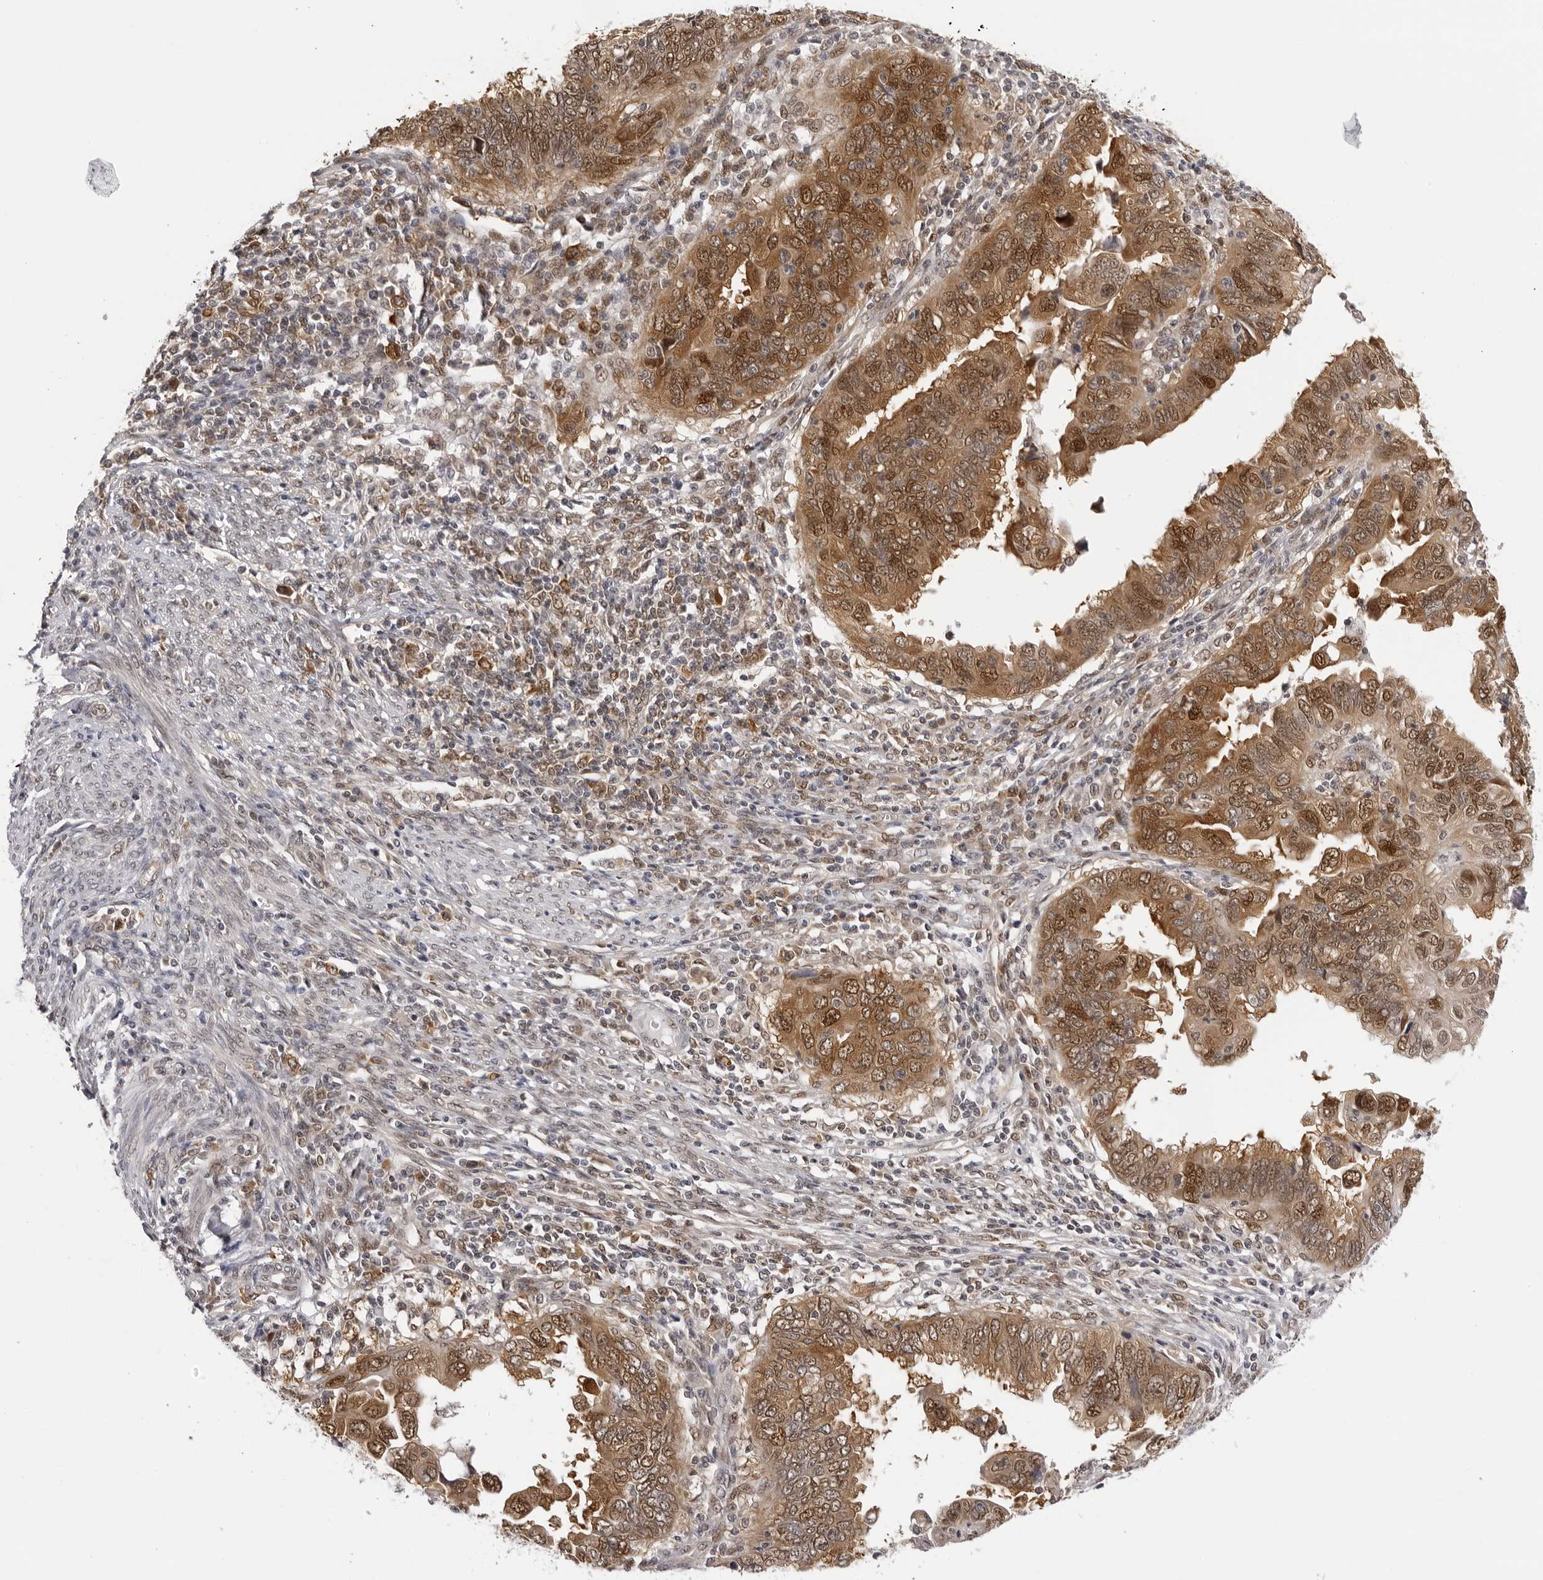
{"staining": {"intensity": "moderate", "quantity": ">75%", "location": "cytoplasmic/membranous,nuclear"}, "tissue": "endometrial cancer", "cell_type": "Tumor cells", "image_type": "cancer", "snomed": [{"axis": "morphology", "description": "Adenocarcinoma, NOS"}, {"axis": "topography", "description": "Uterus"}], "caption": "This is a photomicrograph of immunohistochemistry (IHC) staining of endometrial cancer, which shows moderate positivity in the cytoplasmic/membranous and nuclear of tumor cells.", "gene": "WDR77", "patient": {"sex": "female", "age": 77}}